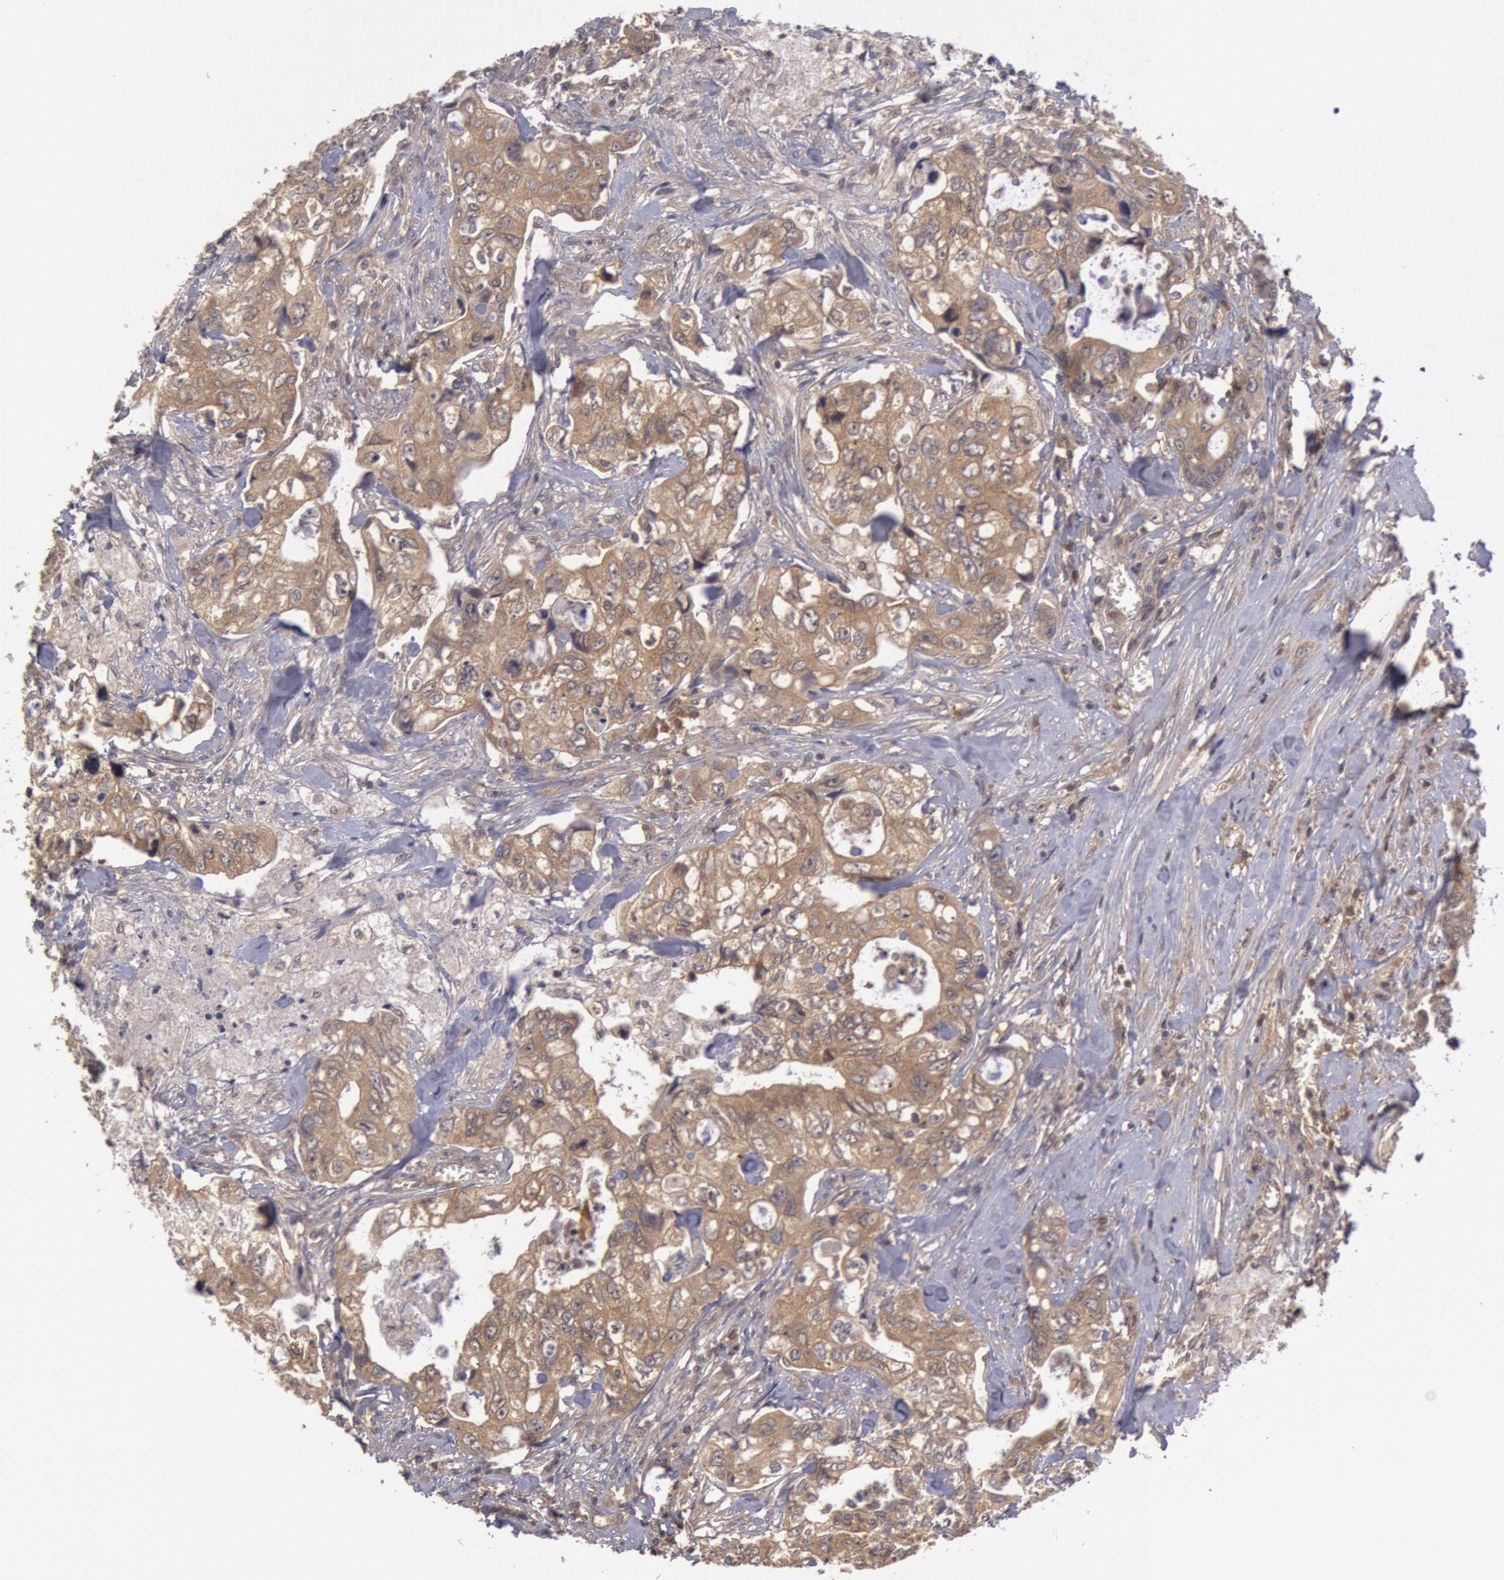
{"staining": {"intensity": "moderate", "quantity": ">75%", "location": "cytoplasmic/membranous"}, "tissue": "colorectal cancer", "cell_type": "Tumor cells", "image_type": "cancer", "snomed": [{"axis": "morphology", "description": "Adenocarcinoma, NOS"}, {"axis": "topography", "description": "Rectum"}], "caption": "Immunohistochemistry of human adenocarcinoma (colorectal) exhibits medium levels of moderate cytoplasmic/membranous expression in approximately >75% of tumor cells. The staining was performed using DAB to visualize the protein expression in brown, while the nuclei were stained in blue with hematoxylin (Magnification: 20x).", "gene": "BRAF", "patient": {"sex": "female", "age": 57}}